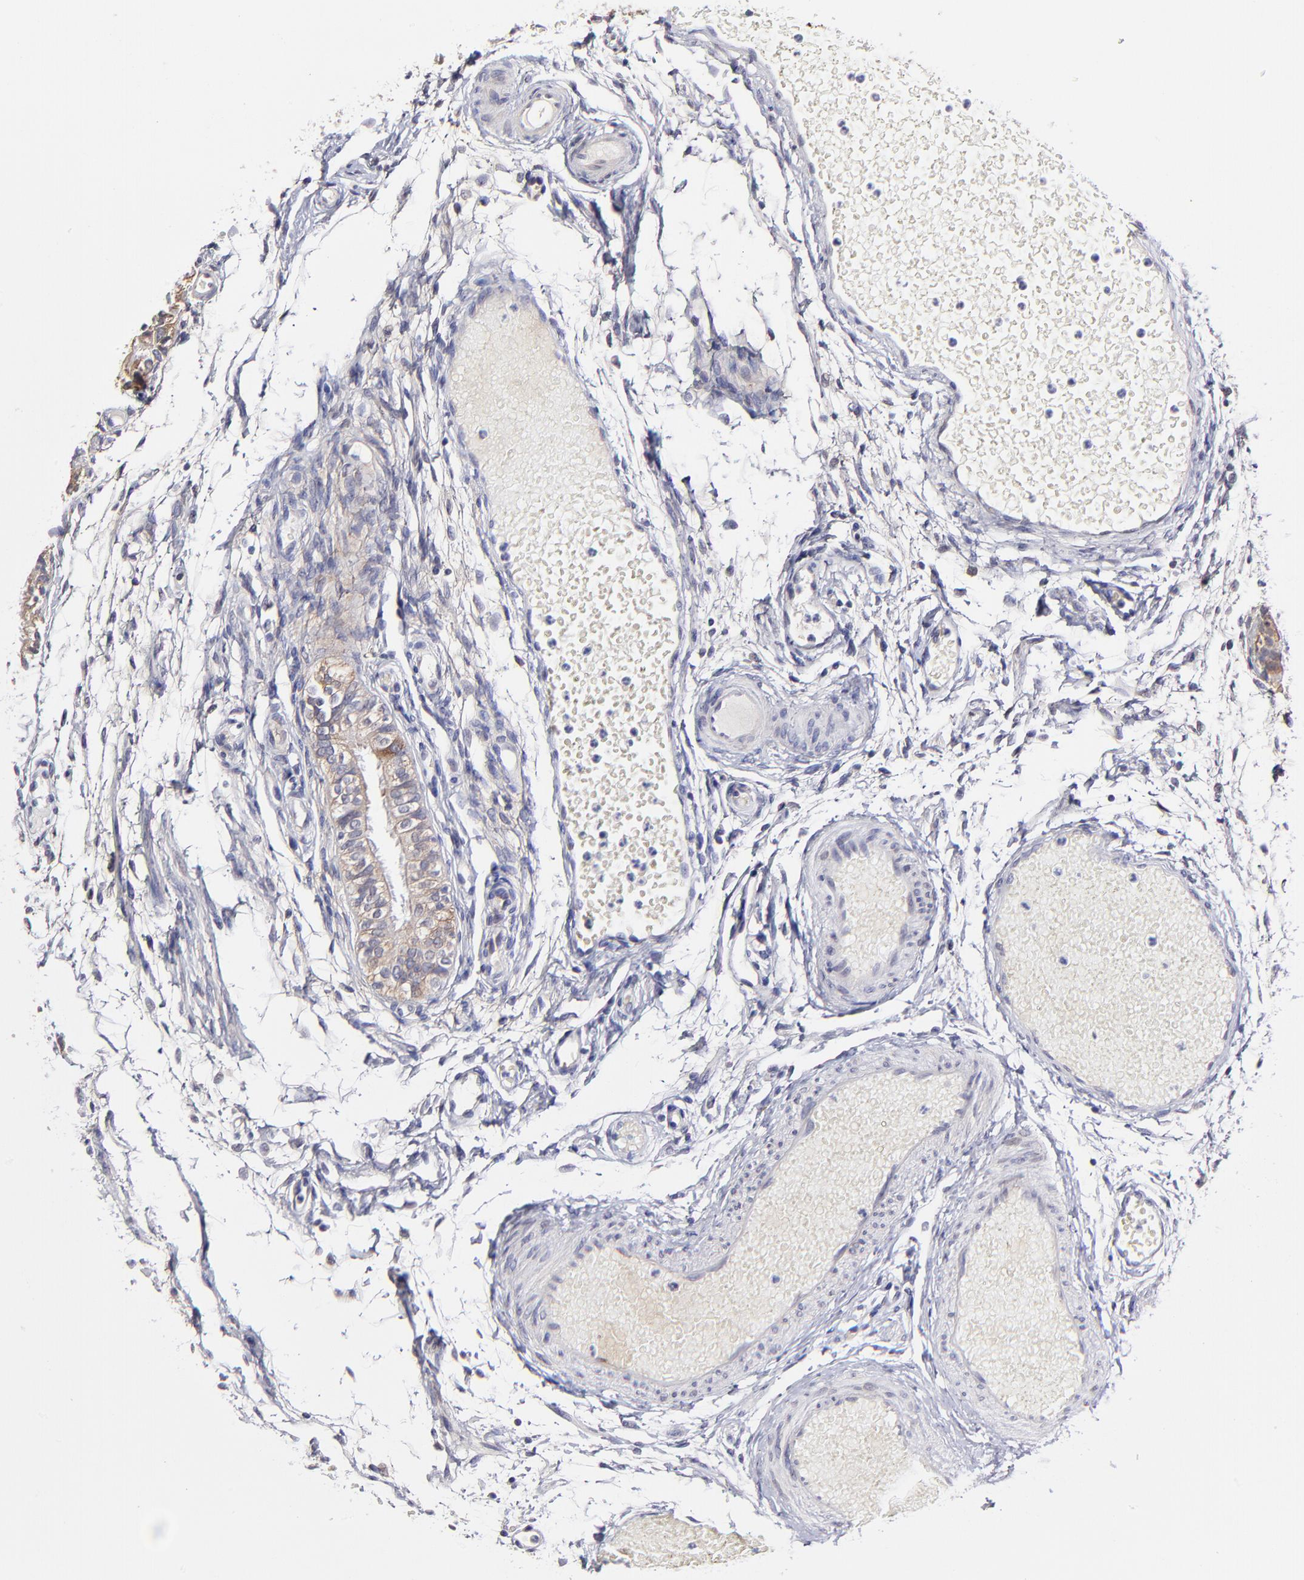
{"staining": {"intensity": "weak", "quantity": "25%-75%", "location": "cytoplasmic/membranous"}, "tissue": "fallopian tube", "cell_type": "Glandular cells", "image_type": "normal", "snomed": [{"axis": "morphology", "description": "Normal tissue, NOS"}, {"axis": "morphology", "description": "Dermoid, NOS"}, {"axis": "topography", "description": "Fallopian tube"}], "caption": "Immunohistochemistry histopathology image of unremarkable fallopian tube: fallopian tube stained using immunohistochemistry (IHC) shows low levels of weak protein expression localized specifically in the cytoplasmic/membranous of glandular cells, appearing as a cytoplasmic/membranous brown color.", "gene": "BTG2", "patient": {"sex": "female", "age": 33}}